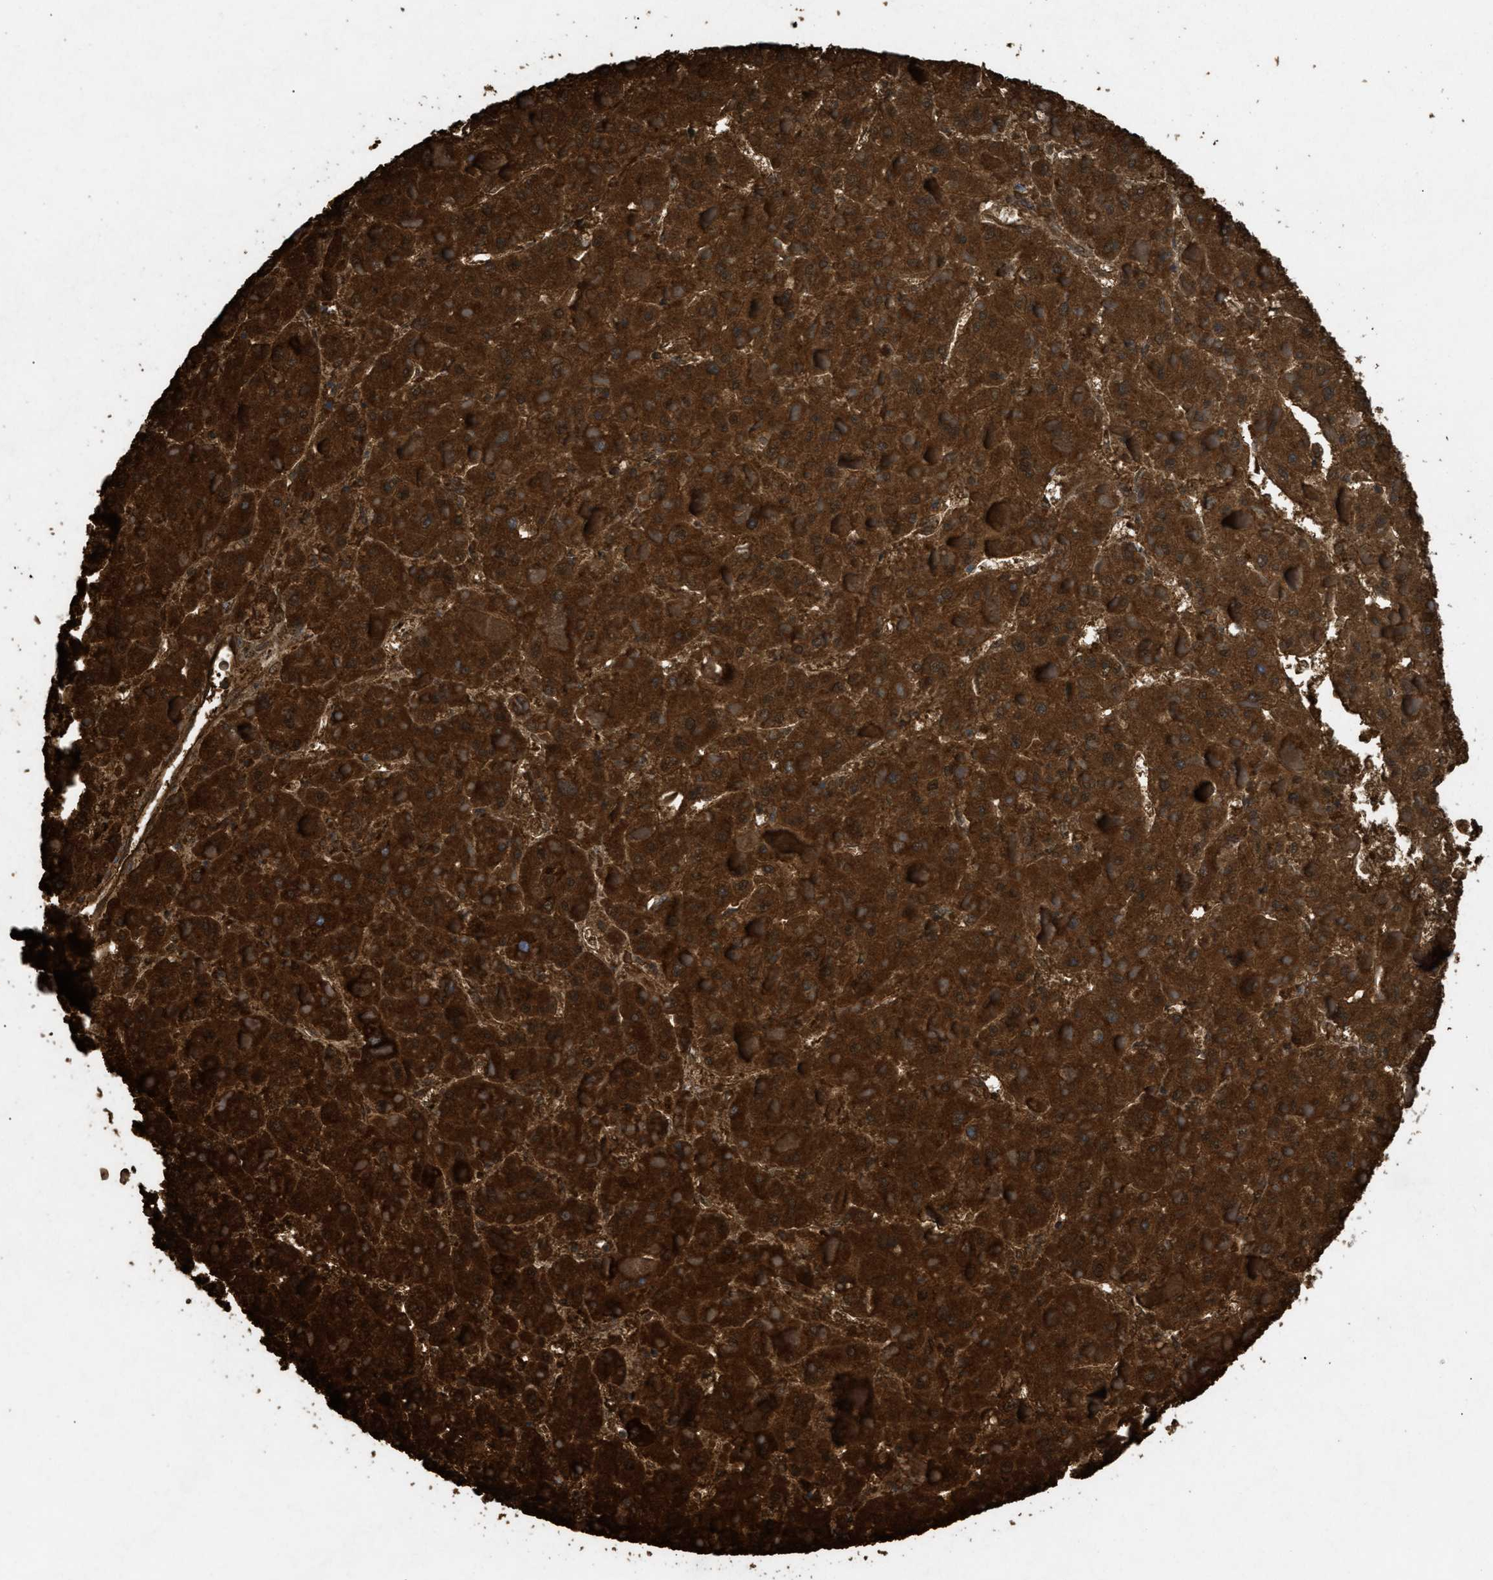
{"staining": {"intensity": "strong", "quantity": ">75%", "location": "cytoplasmic/membranous"}, "tissue": "liver cancer", "cell_type": "Tumor cells", "image_type": "cancer", "snomed": [{"axis": "morphology", "description": "Carcinoma, Hepatocellular, NOS"}, {"axis": "topography", "description": "Liver"}], "caption": "Tumor cells demonstrate strong cytoplasmic/membranous expression in about >75% of cells in liver cancer (hepatocellular carcinoma).", "gene": "TASOR", "patient": {"sex": "female", "age": 73}}